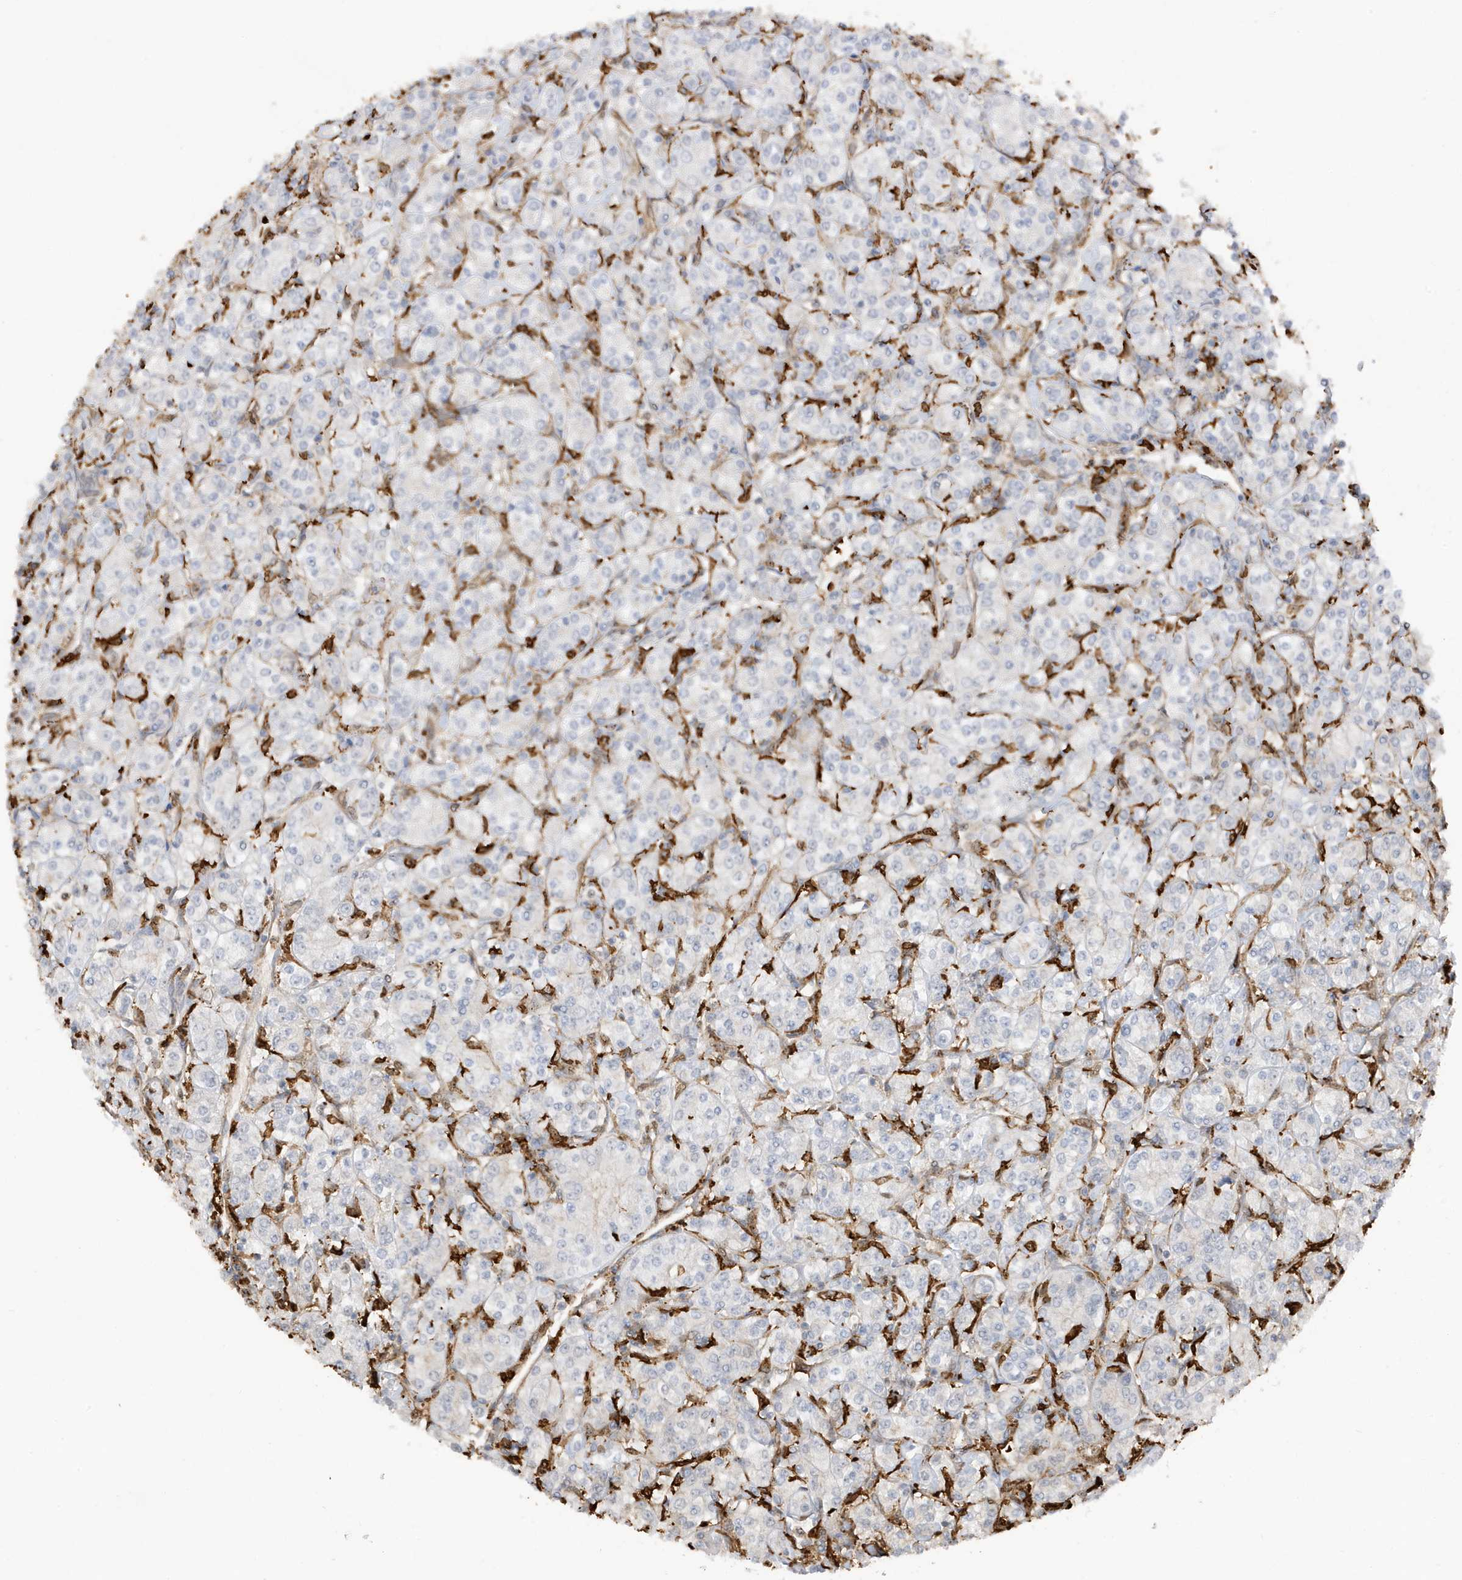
{"staining": {"intensity": "negative", "quantity": "none", "location": "none"}, "tissue": "renal cancer", "cell_type": "Tumor cells", "image_type": "cancer", "snomed": [{"axis": "morphology", "description": "Adenocarcinoma, NOS"}, {"axis": "topography", "description": "Kidney"}], "caption": "Immunohistochemical staining of renal adenocarcinoma shows no significant positivity in tumor cells.", "gene": "PHACTR2", "patient": {"sex": "male", "age": 77}}